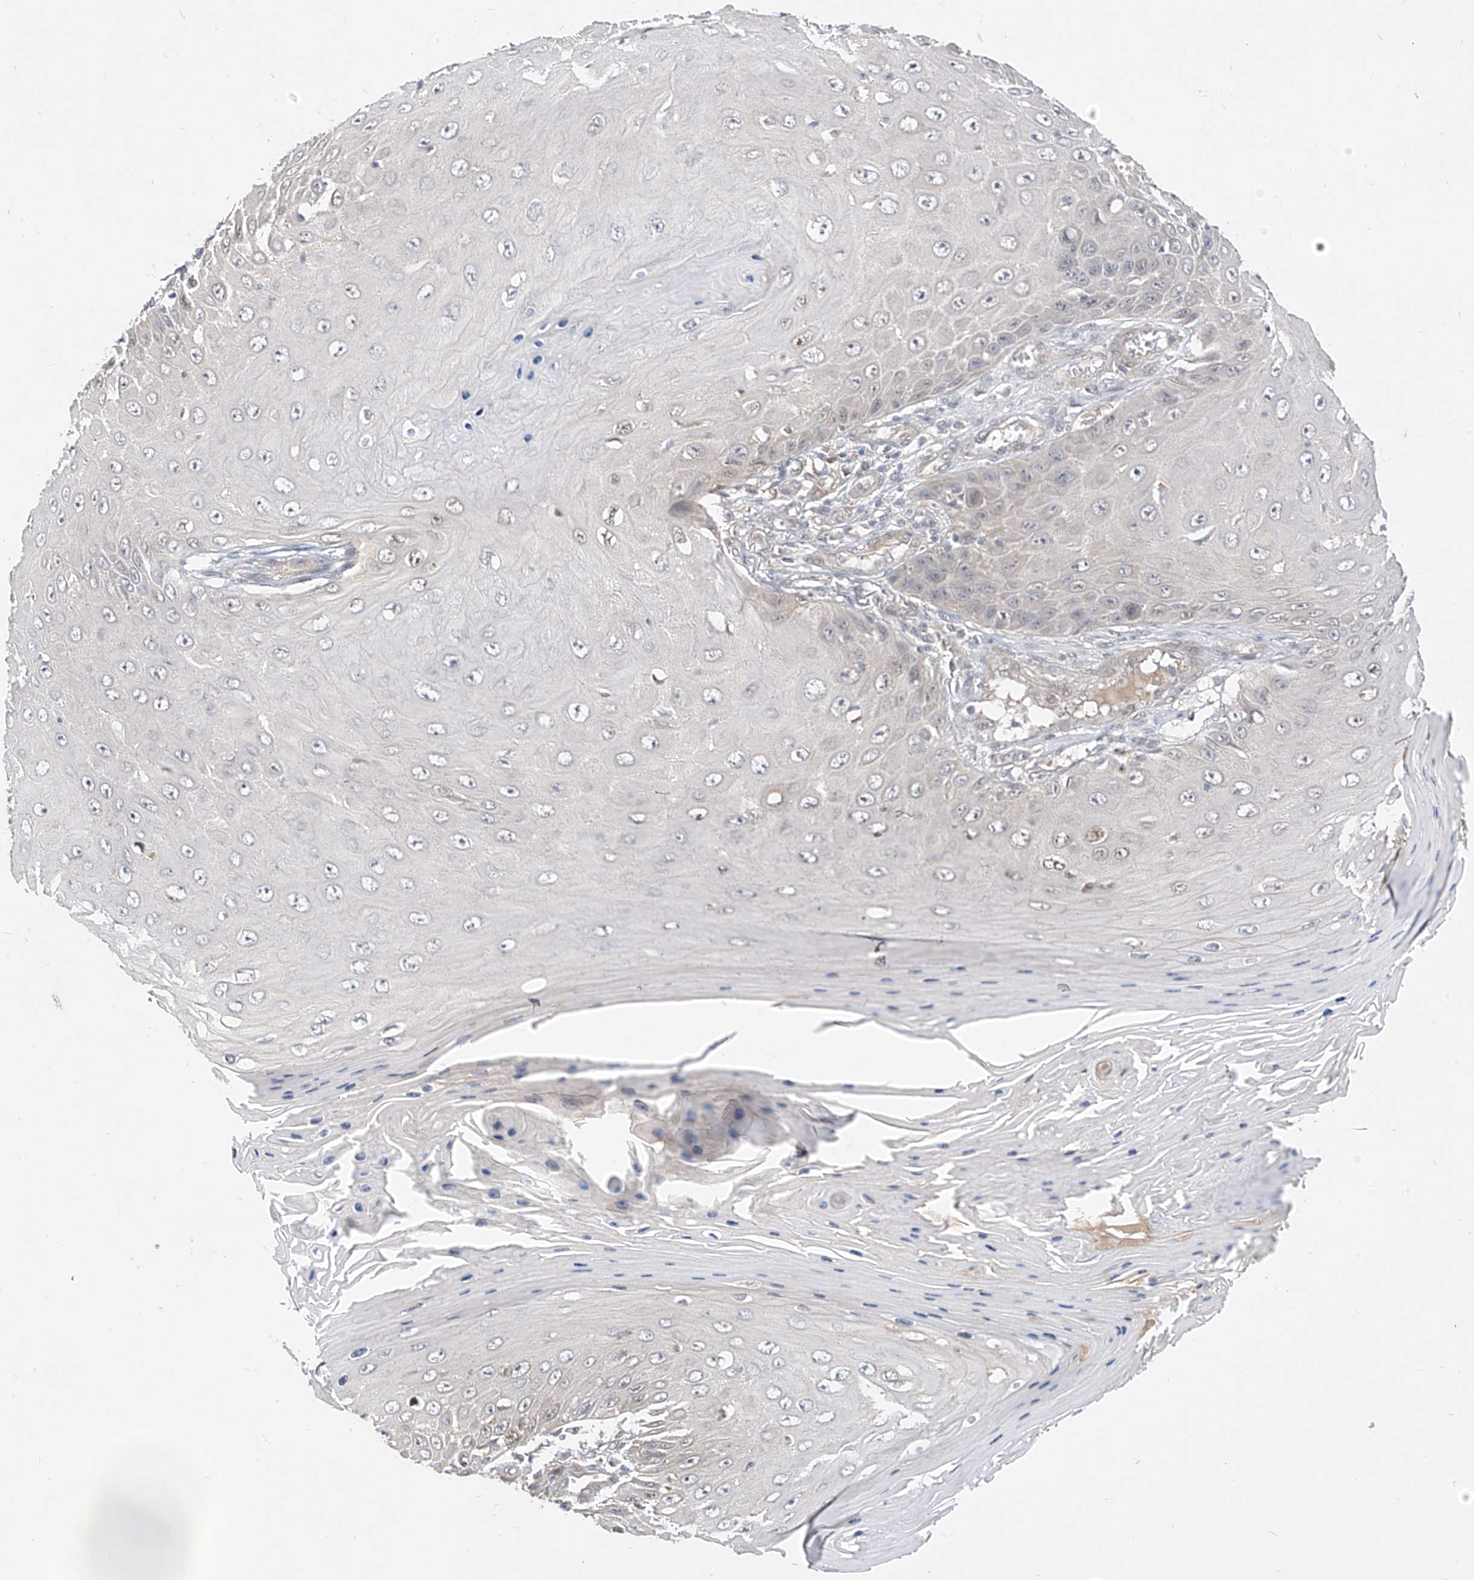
{"staining": {"intensity": "negative", "quantity": "none", "location": "none"}, "tissue": "skin cancer", "cell_type": "Tumor cells", "image_type": "cancer", "snomed": [{"axis": "morphology", "description": "Squamous cell carcinoma, NOS"}, {"axis": "topography", "description": "Skin"}], "caption": "High power microscopy micrograph of an immunohistochemistry histopathology image of skin cancer, revealing no significant positivity in tumor cells. (DAB (3,3'-diaminobenzidine) immunohistochemistry (IHC) with hematoxylin counter stain).", "gene": "MRTFA", "patient": {"sex": "female", "age": 73}}